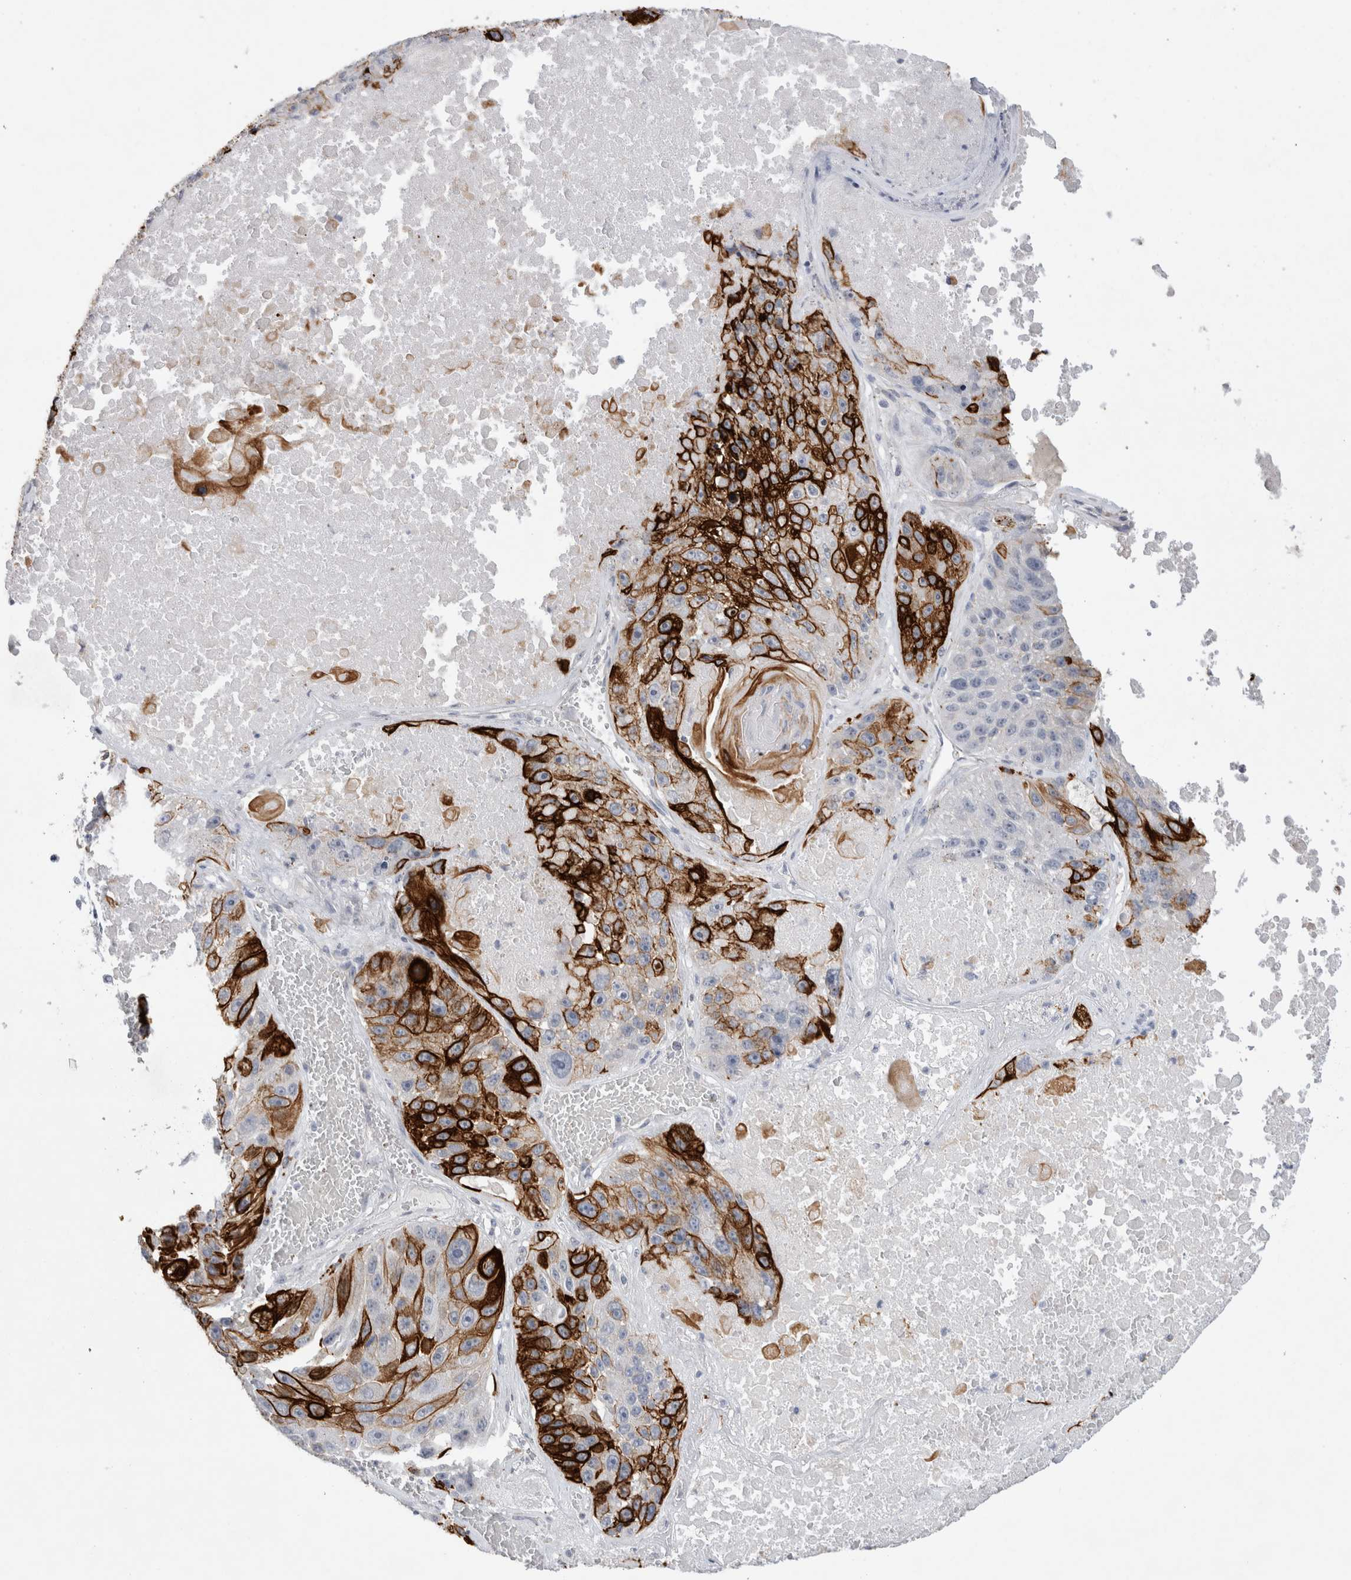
{"staining": {"intensity": "strong", "quantity": ">75%", "location": "cytoplasmic/membranous"}, "tissue": "lung cancer", "cell_type": "Tumor cells", "image_type": "cancer", "snomed": [{"axis": "morphology", "description": "Squamous cell carcinoma, NOS"}, {"axis": "topography", "description": "Lung"}], "caption": "The histopathology image displays a brown stain indicating the presence of a protein in the cytoplasmic/membranous of tumor cells in lung squamous cell carcinoma.", "gene": "GAA", "patient": {"sex": "male", "age": 61}}